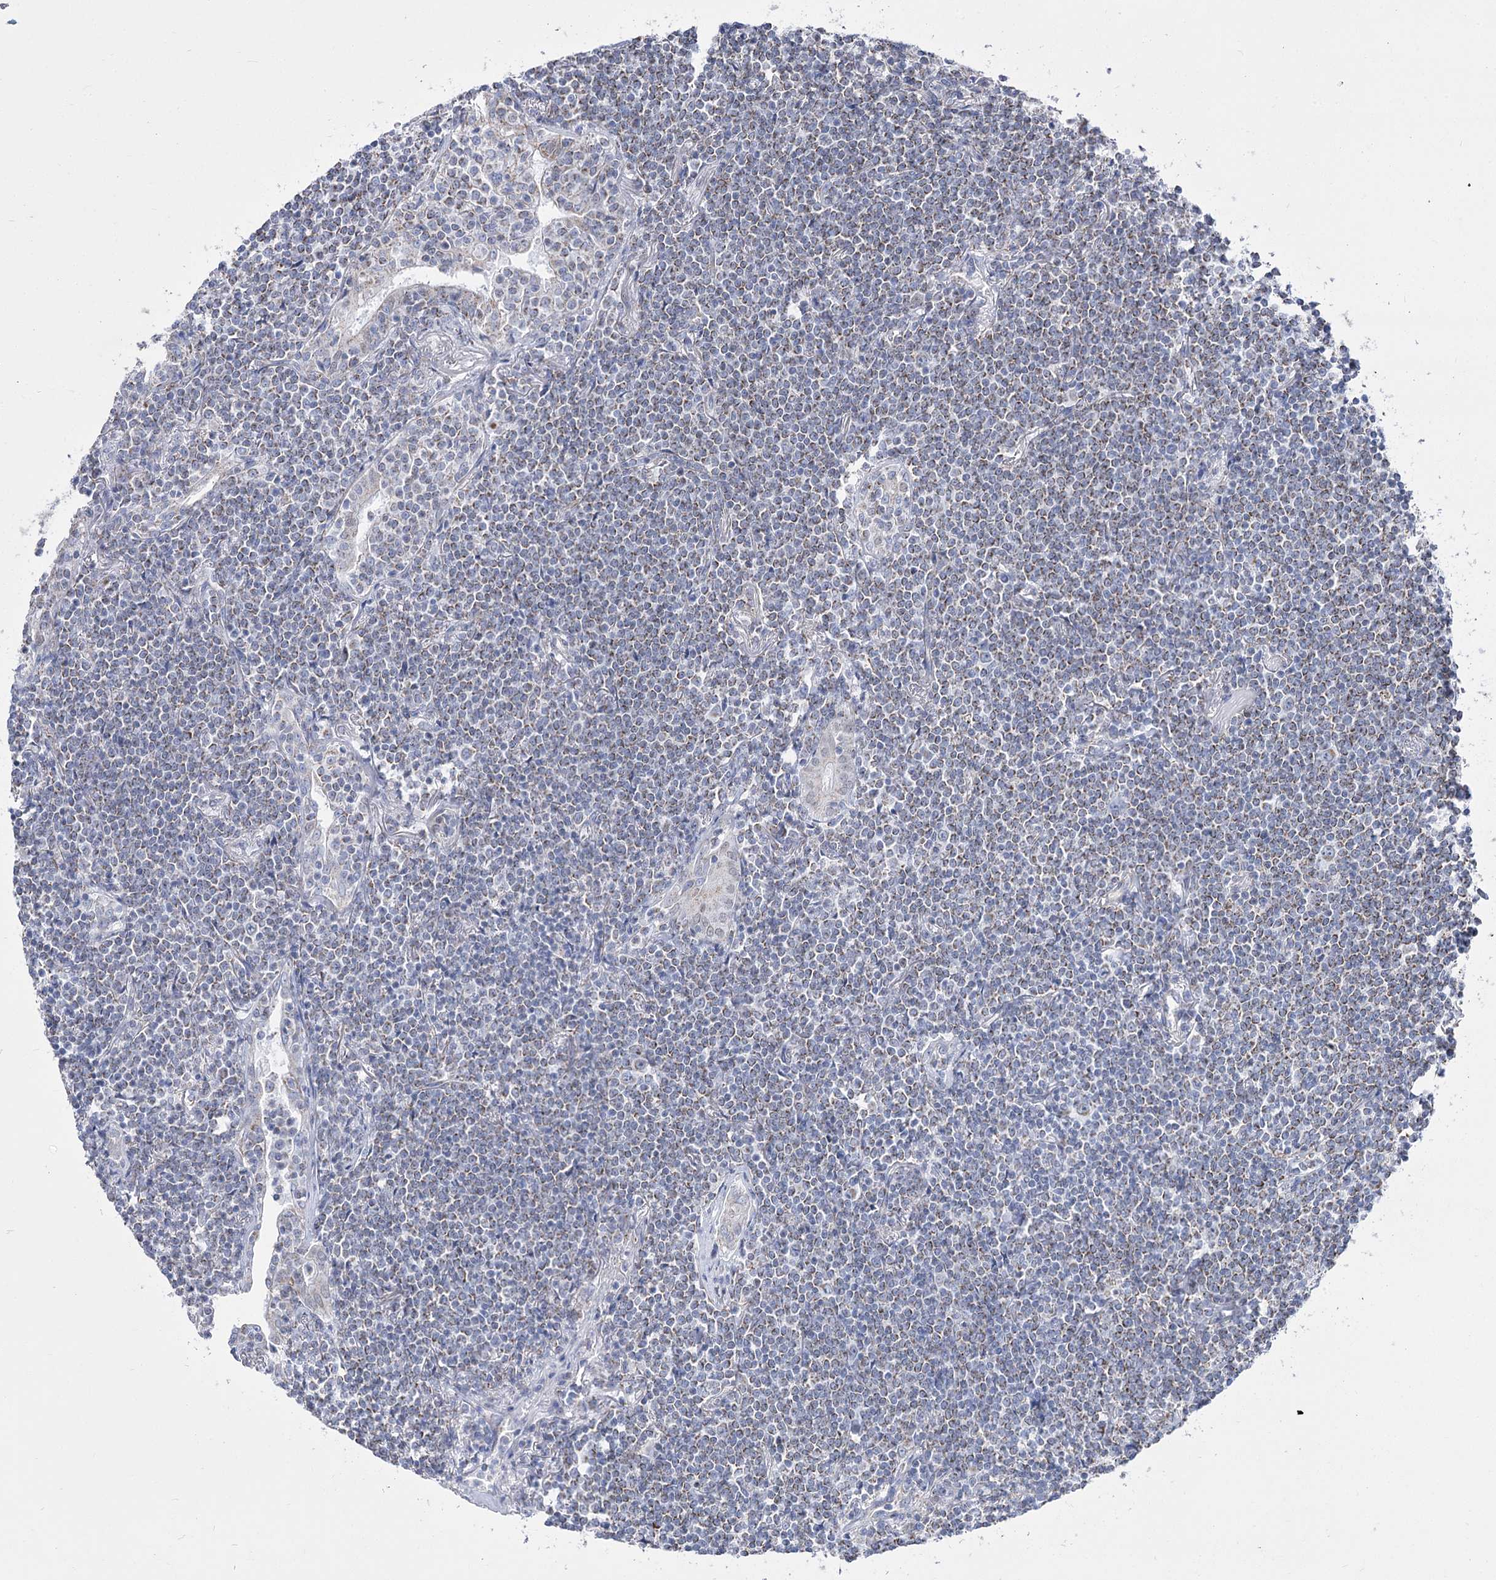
{"staining": {"intensity": "weak", "quantity": ">75%", "location": "cytoplasmic/membranous"}, "tissue": "lymphoma", "cell_type": "Tumor cells", "image_type": "cancer", "snomed": [{"axis": "morphology", "description": "Malignant lymphoma, non-Hodgkin's type, Low grade"}, {"axis": "topography", "description": "Lung"}], "caption": "A brown stain shows weak cytoplasmic/membranous staining of a protein in human low-grade malignant lymphoma, non-Hodgkin's type tumor cells. (IHC, brightfield microscopy, high magnification).", "gene": "PDHB", "patient": {"sex": "female", "age": 71}}